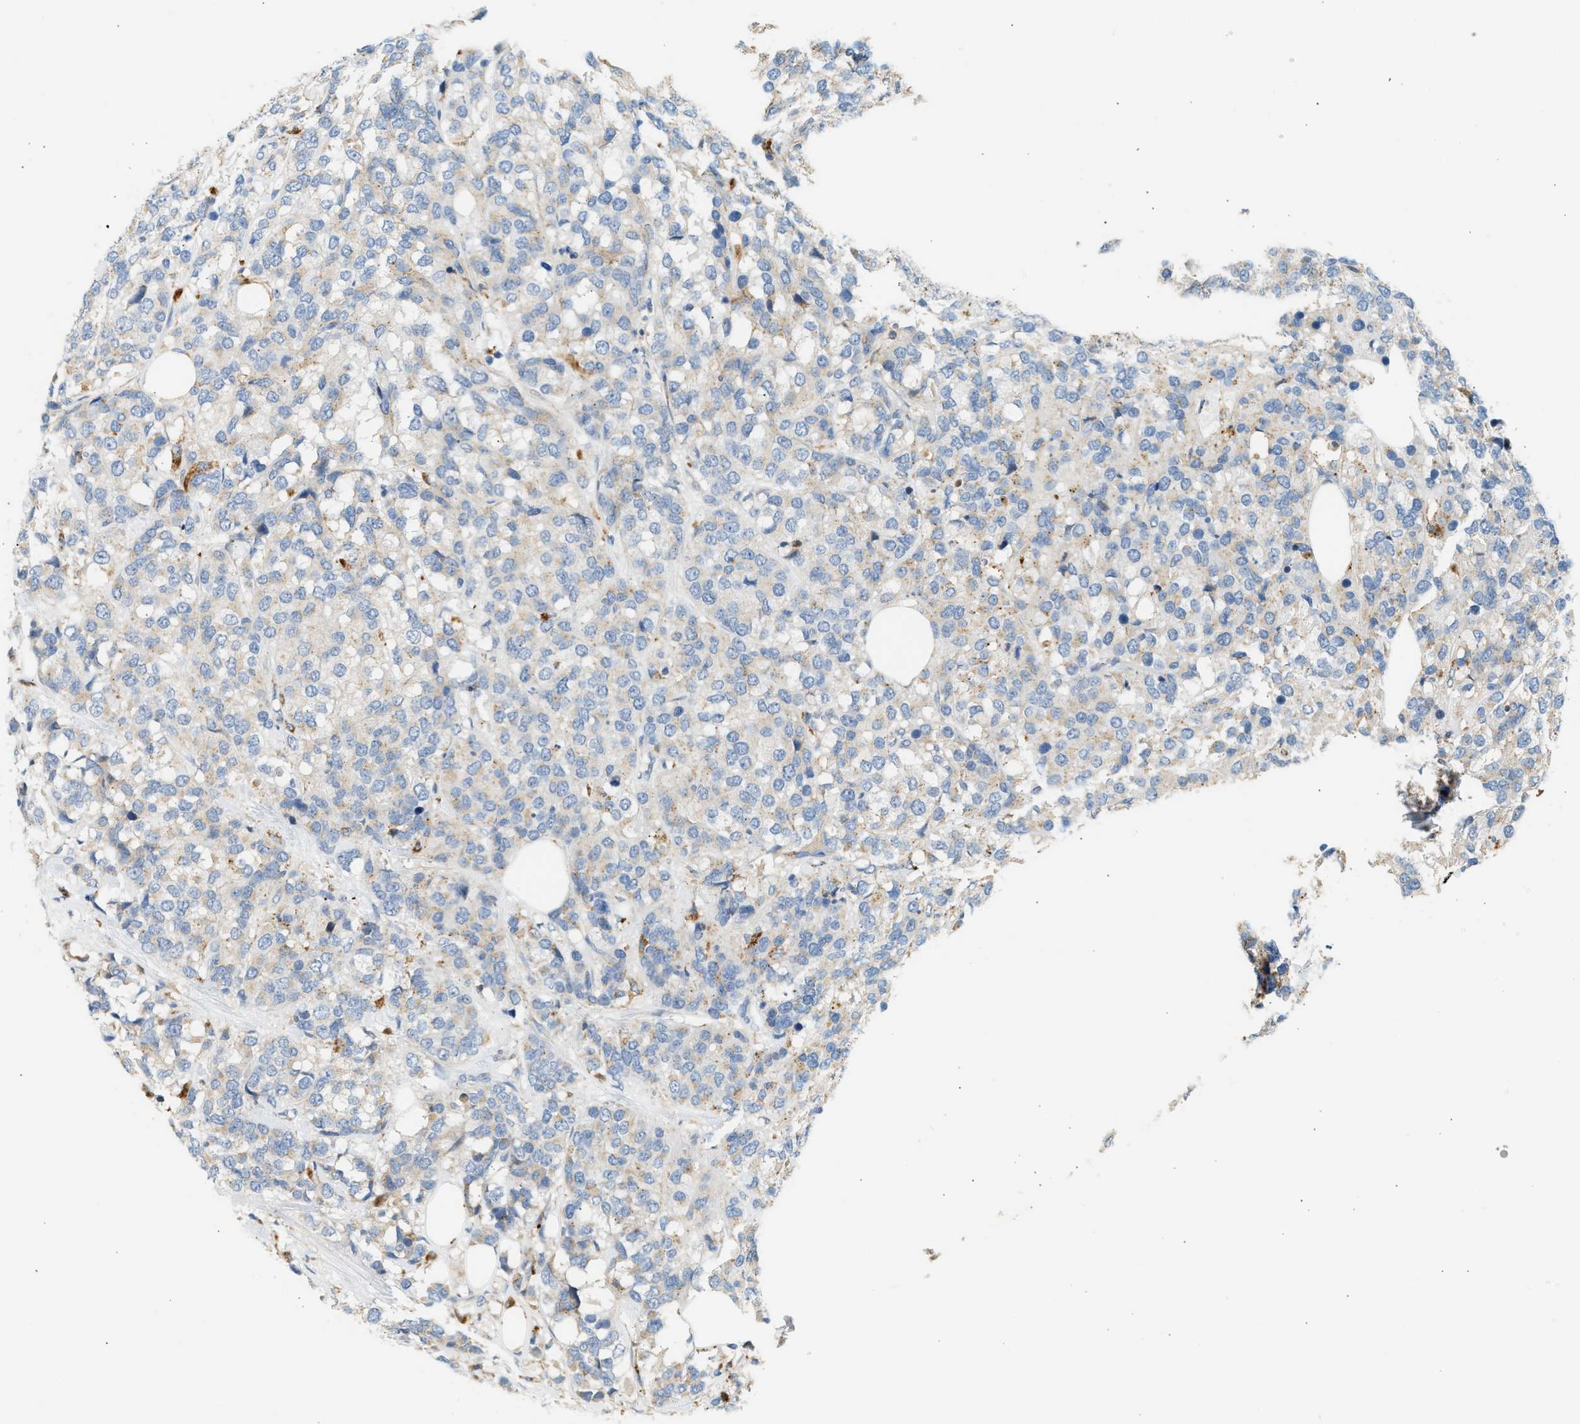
{"staining": {"intensity": "weak", "quantity": "<25%", "location": "cytoplasmic/membranous"}, "tissue": "breast cancer", "cell_type": "Tumor cells", "image_type": "cancer", "snomed": [{"axis": "morphology", "description": "Lobular carcinoma"}, {"axis": "topography", "description": "Breast"}], "caption": "Tumor cells are negative for brown protein staining in breast cancer. (DAB (3,3'-diaminobenzidine) immunohistochemistry (IHC), high magnification).", "gene": "ENTHD1", "patient": {"sex": "female", "age": 59}}